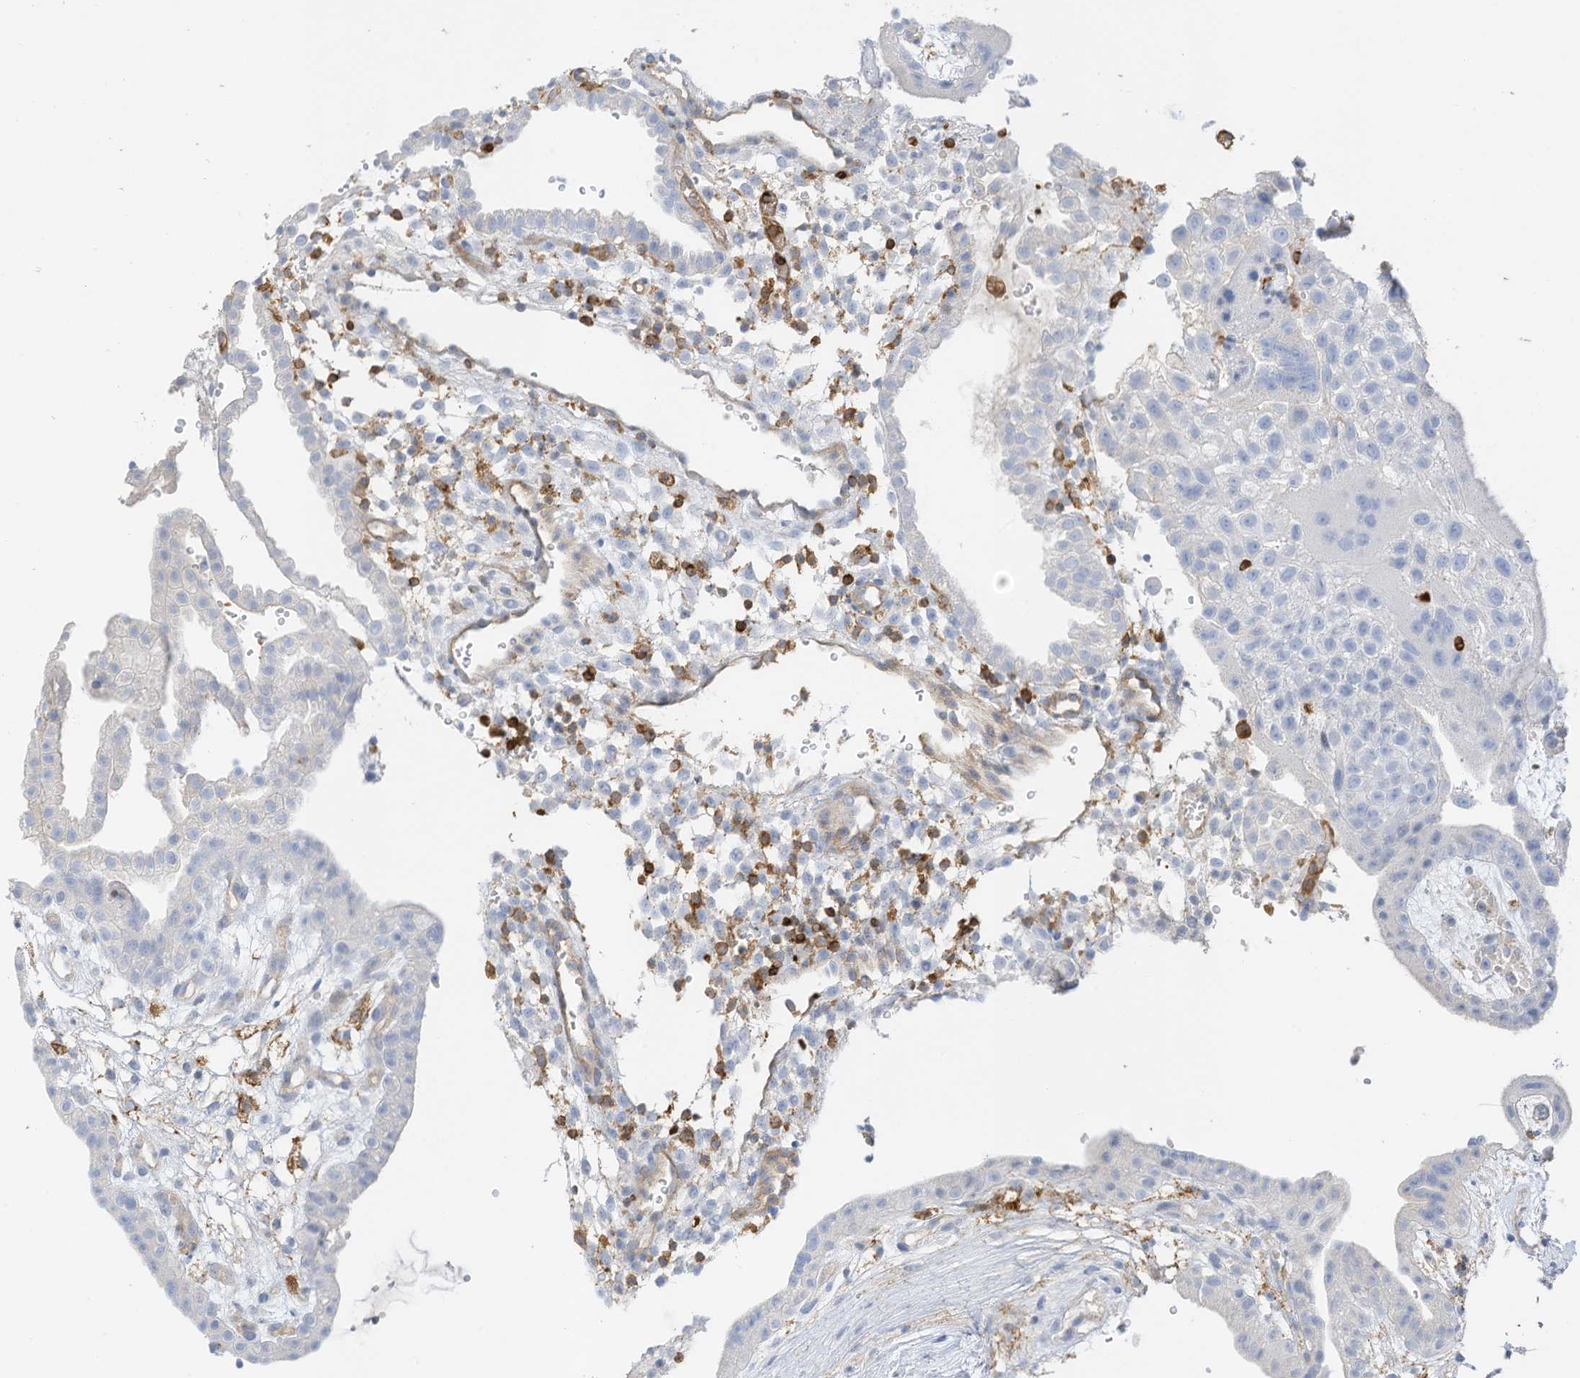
{"staining": {"intensity": "negative", "quantity": "none", "location": "none"}, "tissue": "placenta", "cell_type": "Decidual cells", "image_type": "normal", "snomed": [{"axis": "morphology", "description": "Normal tissue, NOS"}, {"axis": "topography", "description": "Placenta"}], "caption": "Immunohistochemistry of unremarkable placenta demonstrates no positivity in decidual cells. (Brightfield microscopy of DAB (3,3'-diaminobenzidine) immunohistochemistry (IHC) at high magnification).", "gene": "ARHGAP25", "patient": {"sex": "female", "age": 18}}